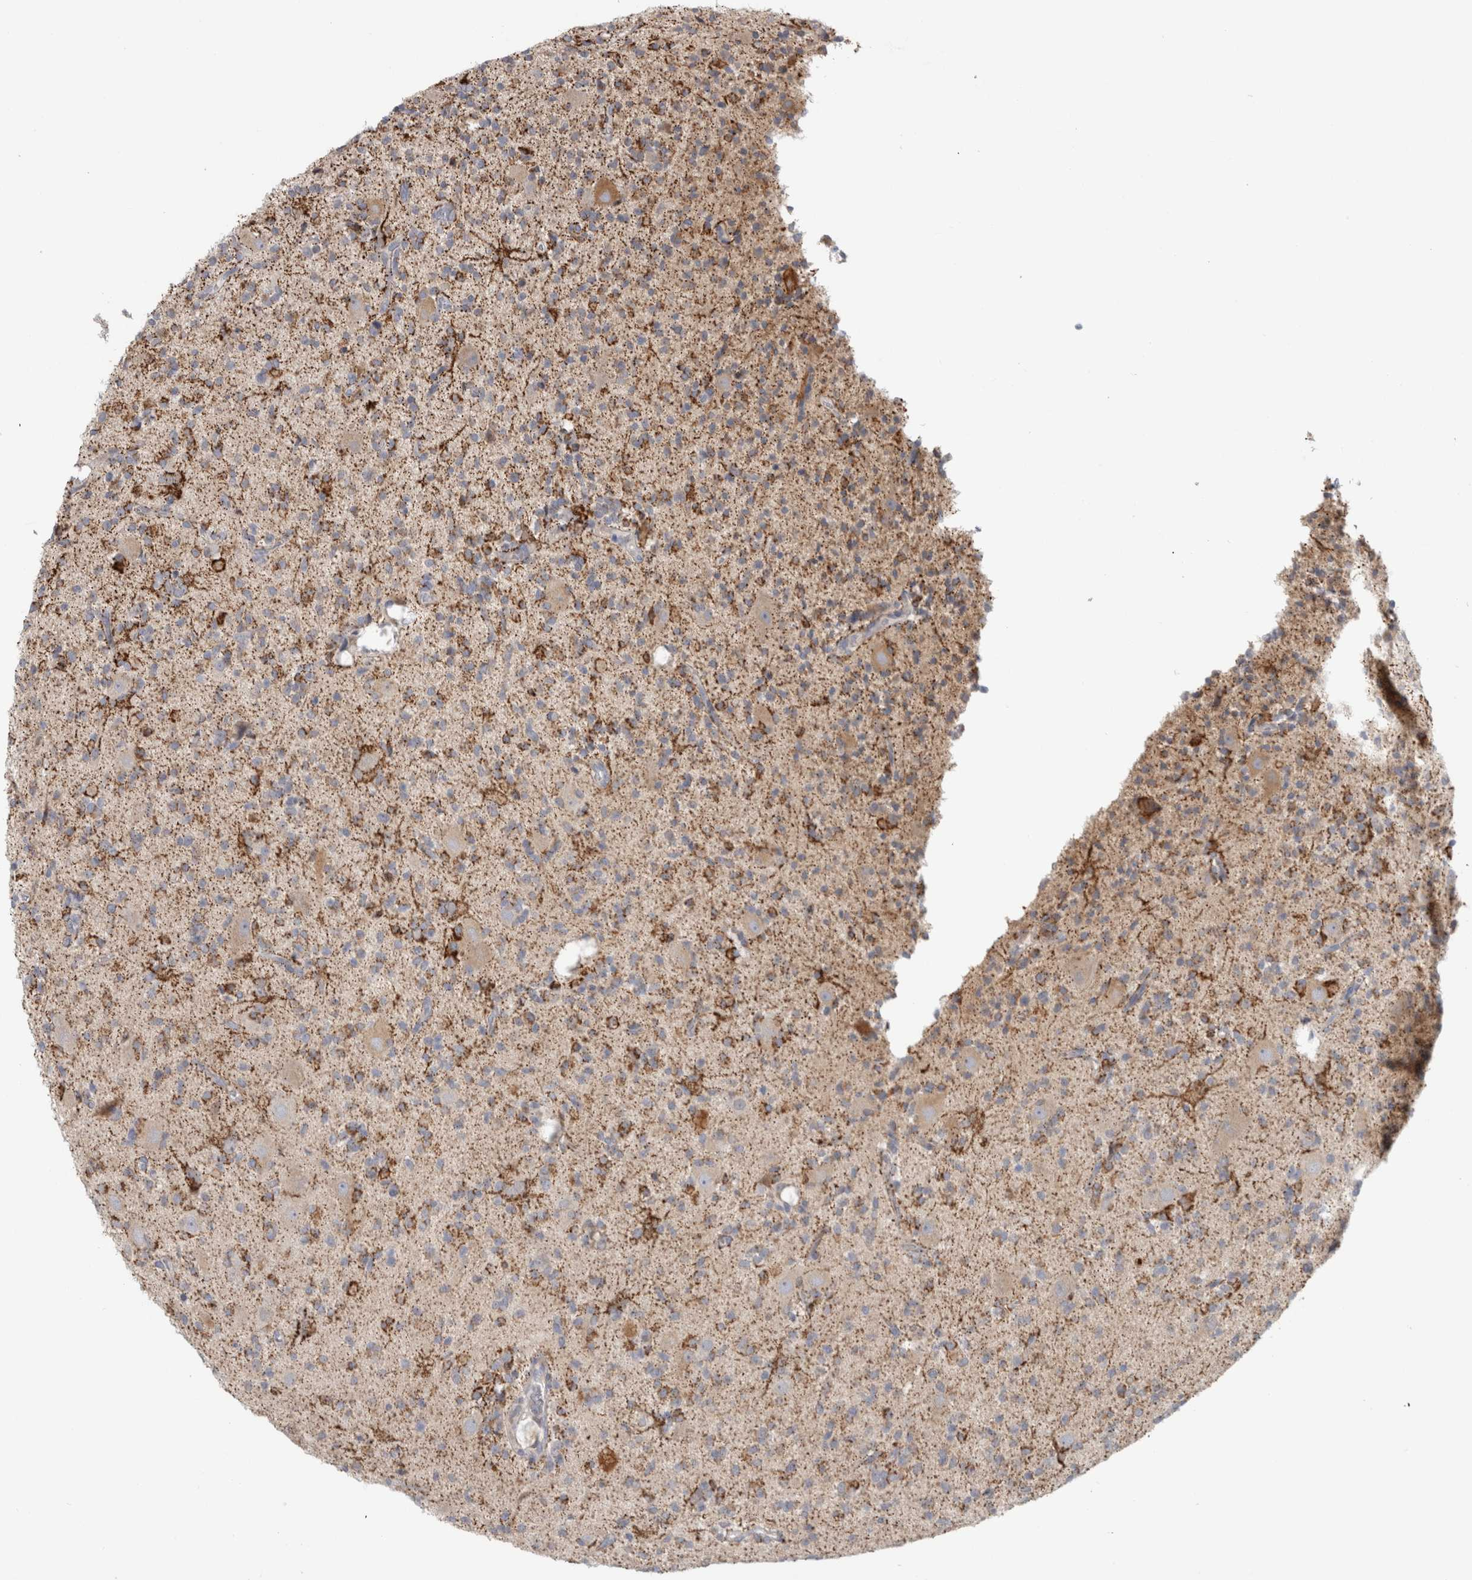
{"staining": {"intensity": "moderate", "quantity": "25%-75%", "location": "cytoplasmic/membranous"}, "tissue": "glioma", "cell_type": "Tumor cells", "image_type": "cancer", "snomed": [{"axis": "morphology", "description": "Glioma, malignant, High grade"}, {"axis": "topography", "description": "Brain"}], "caption": "Glioma stained for a protein reveals moderate cytoplasmic/membranous positivity in tumor cells.", "gene": "RAB18", "patient": {"sex": "male", "age": 34}}